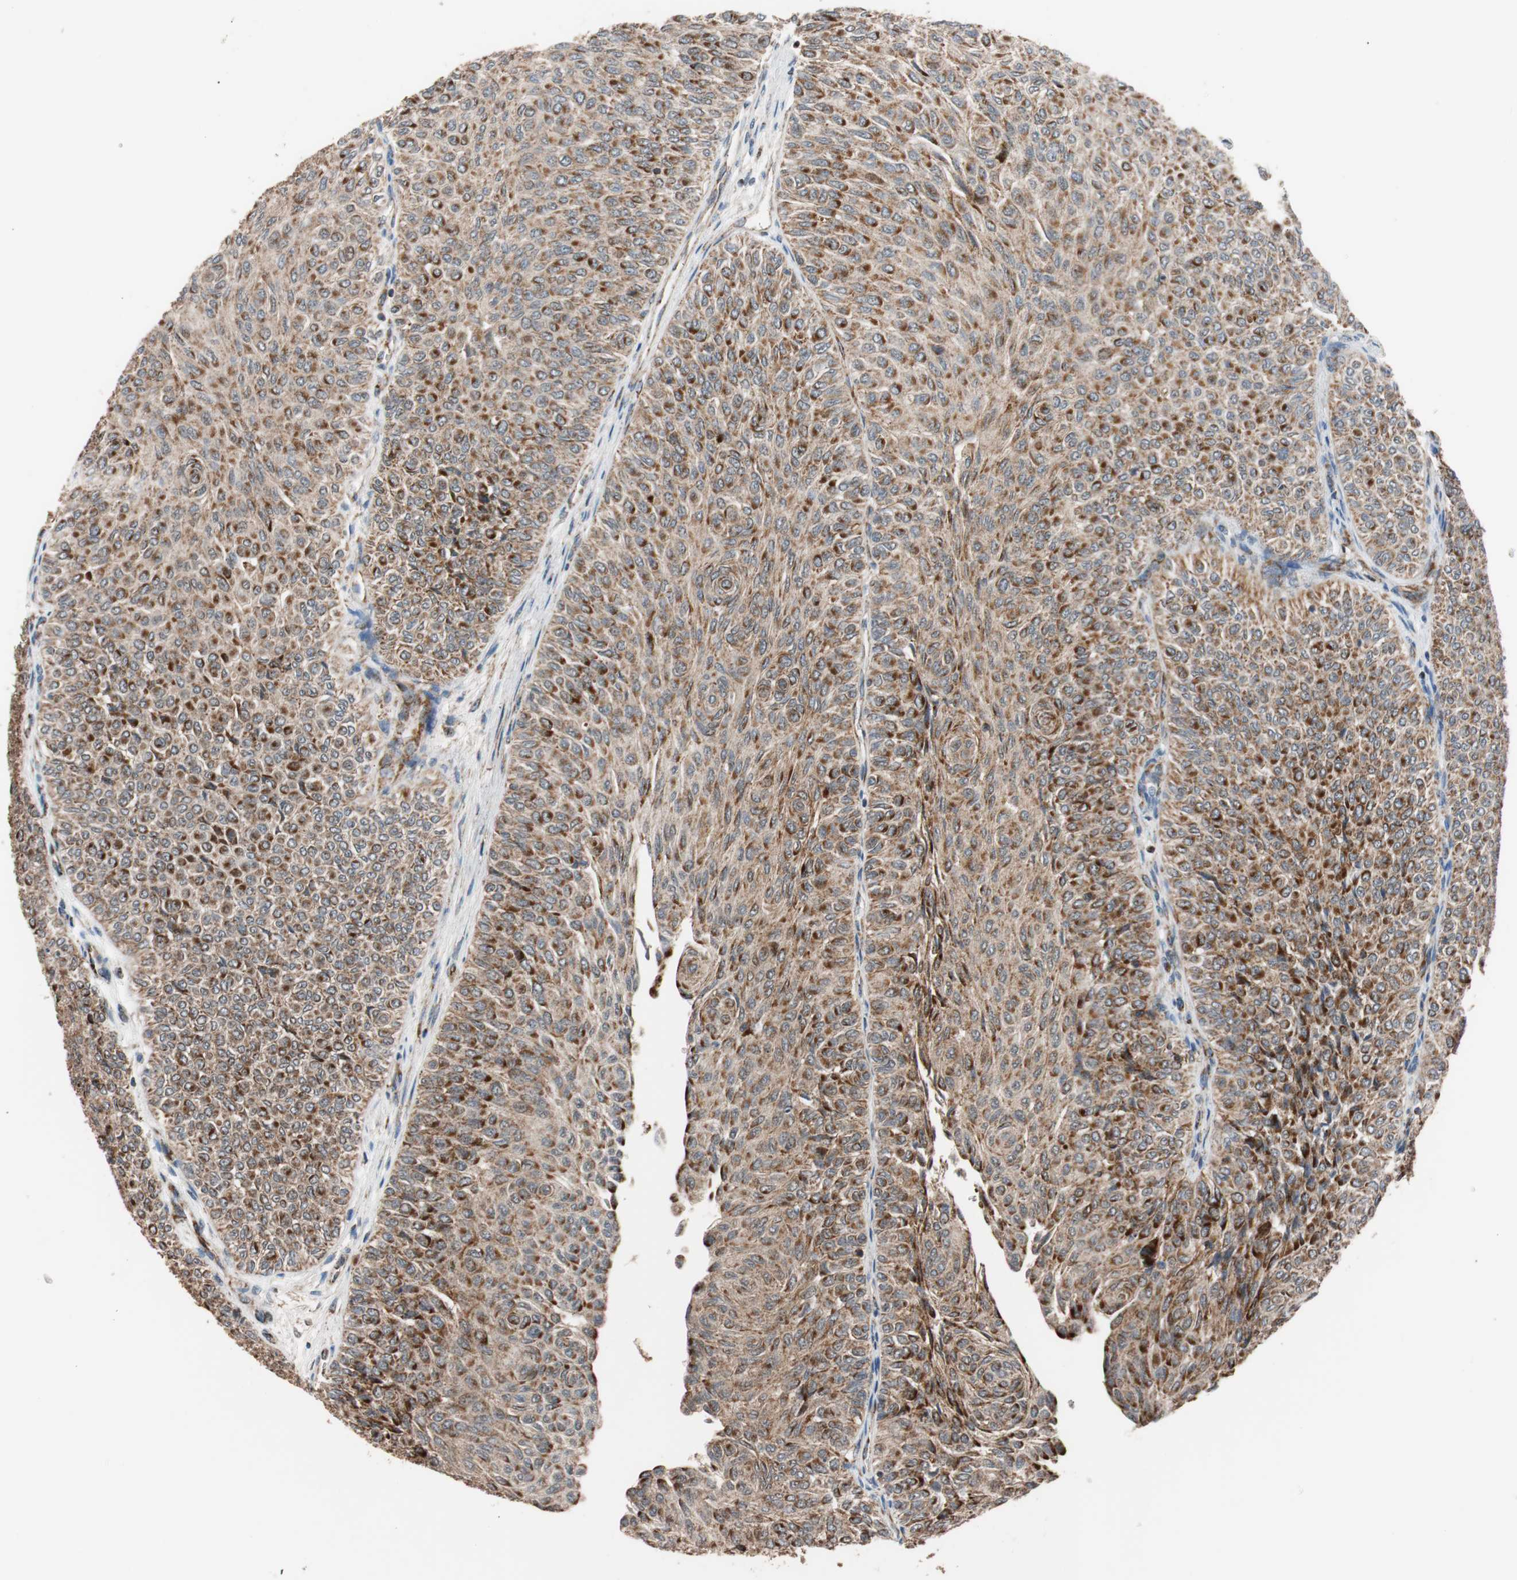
{"staining": {"intensity": "strong", "quantity": ">75%", "location": "cytoplasmic/membranous"}, "tissue": "urothelial cancer", "cell_type": "Tumor cells", "image_type": "cancer", "snomed": [{"axis": "morphology", "description": "Urothelial carcinoma, Low grade"}, {"axis": "topography", "description": "Urinary bladder"}], "caption": "Immunohistochemistry (IHC) photomicrograph of neoplastic tissue: urothelial cancer stained using immunohistochemistry reveals high levels of strong protein expression localized specifically in the cytoplasmic/membranous of tumor cells, appearing as a cytoplasmic/membranous brown color.", "gene": "PITRM1", "patient": {"sex": "male", "age": 78}}